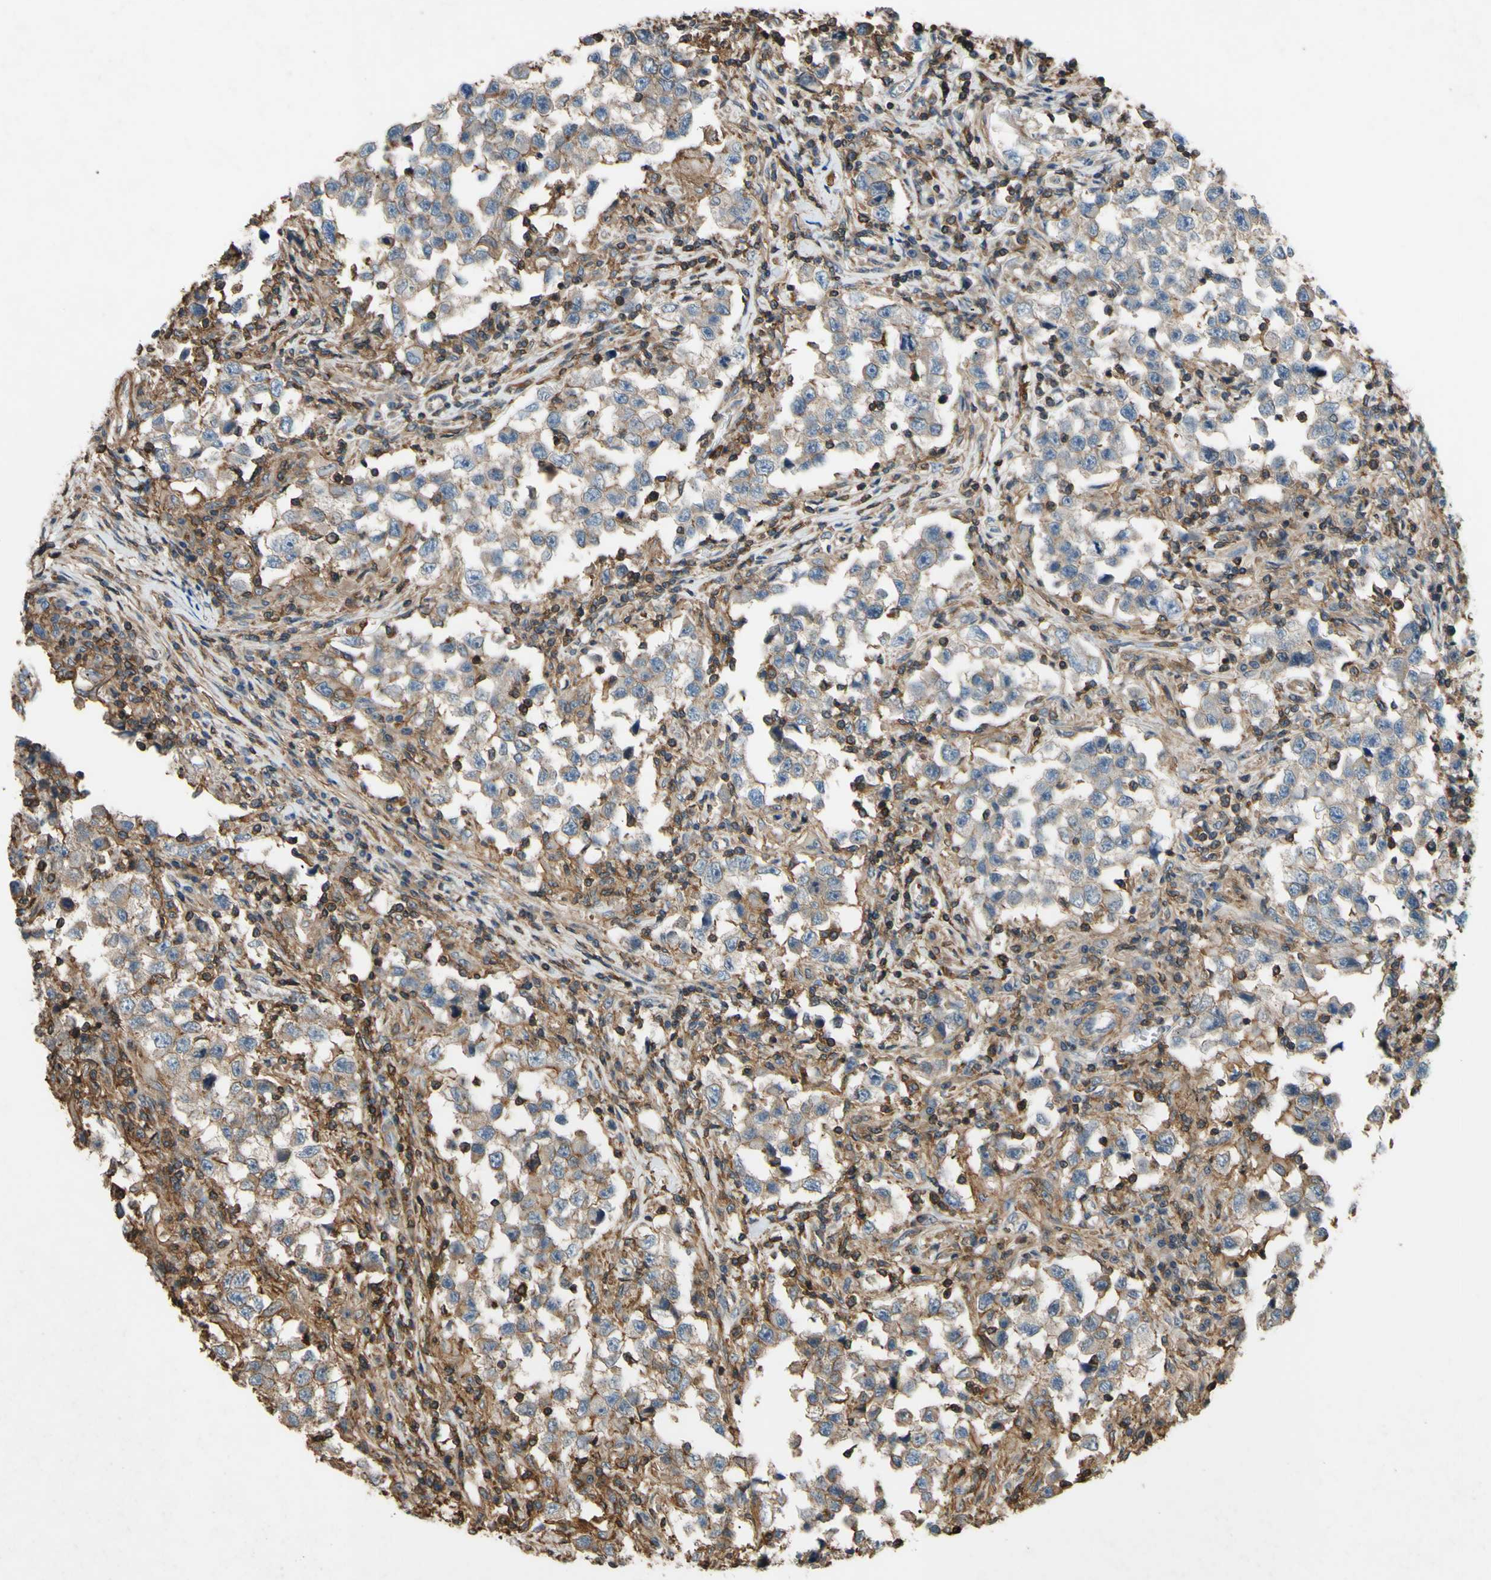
{"staining": {"intensity": "weak", "quantity": "<25%", "location": "cytoplasmic/membranous"}, "tissue": "testis cancer", "cell_type": "Tumor cells", "image_type": "cancer", "snomed": [{"axis": "morphology", "description": "Carcinoma, Embryonal, NOS"}, {"axis": "topography", "description": "Testis"}], "caption": "Embryonal carcinoma (testis) was stained to show a protein in brown. There is no significant expression in tumor cells.", "gene": "ADD3", "patient": {"sex": "male", "age": 21}}